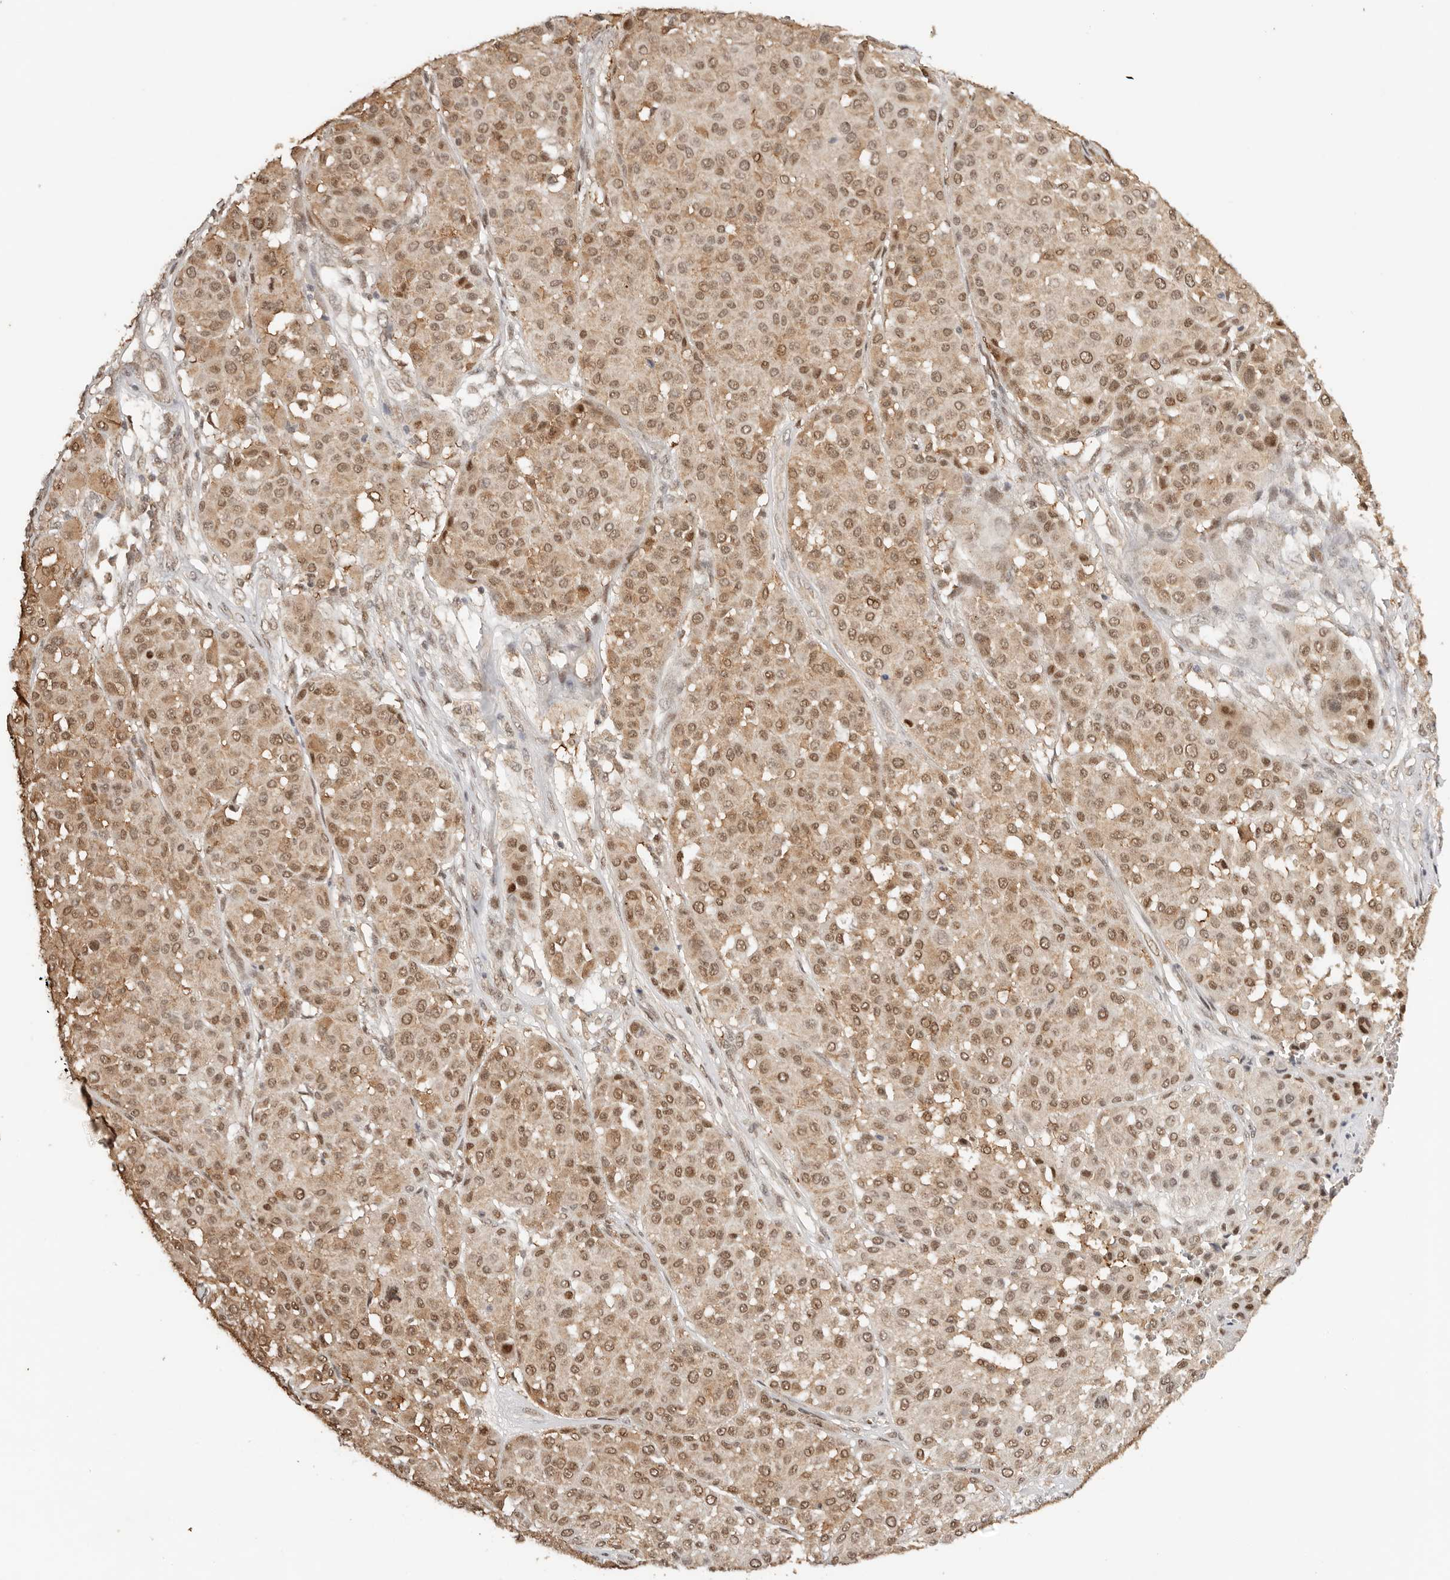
{"staining": {"intensity": "moderate", "quantity": ">75%", "location": "nuclear"}, "tissue": "melanoma", "cell_type": "Tumor cells", "image_type": "cancer", "snomed": [{"axis": "morphology", "description": "Malignant melanoma, Metastatic site"}, {"axis": "topography", "description": "Soft tissue"}], "caption": "The immunohistochemical stain labels moderate nuclear positivity in tumor cells of malignant melanoma (metastatic site) tissue.", "gene": "SEC14L1", "patient": {"sex": "male", "age": 41}}